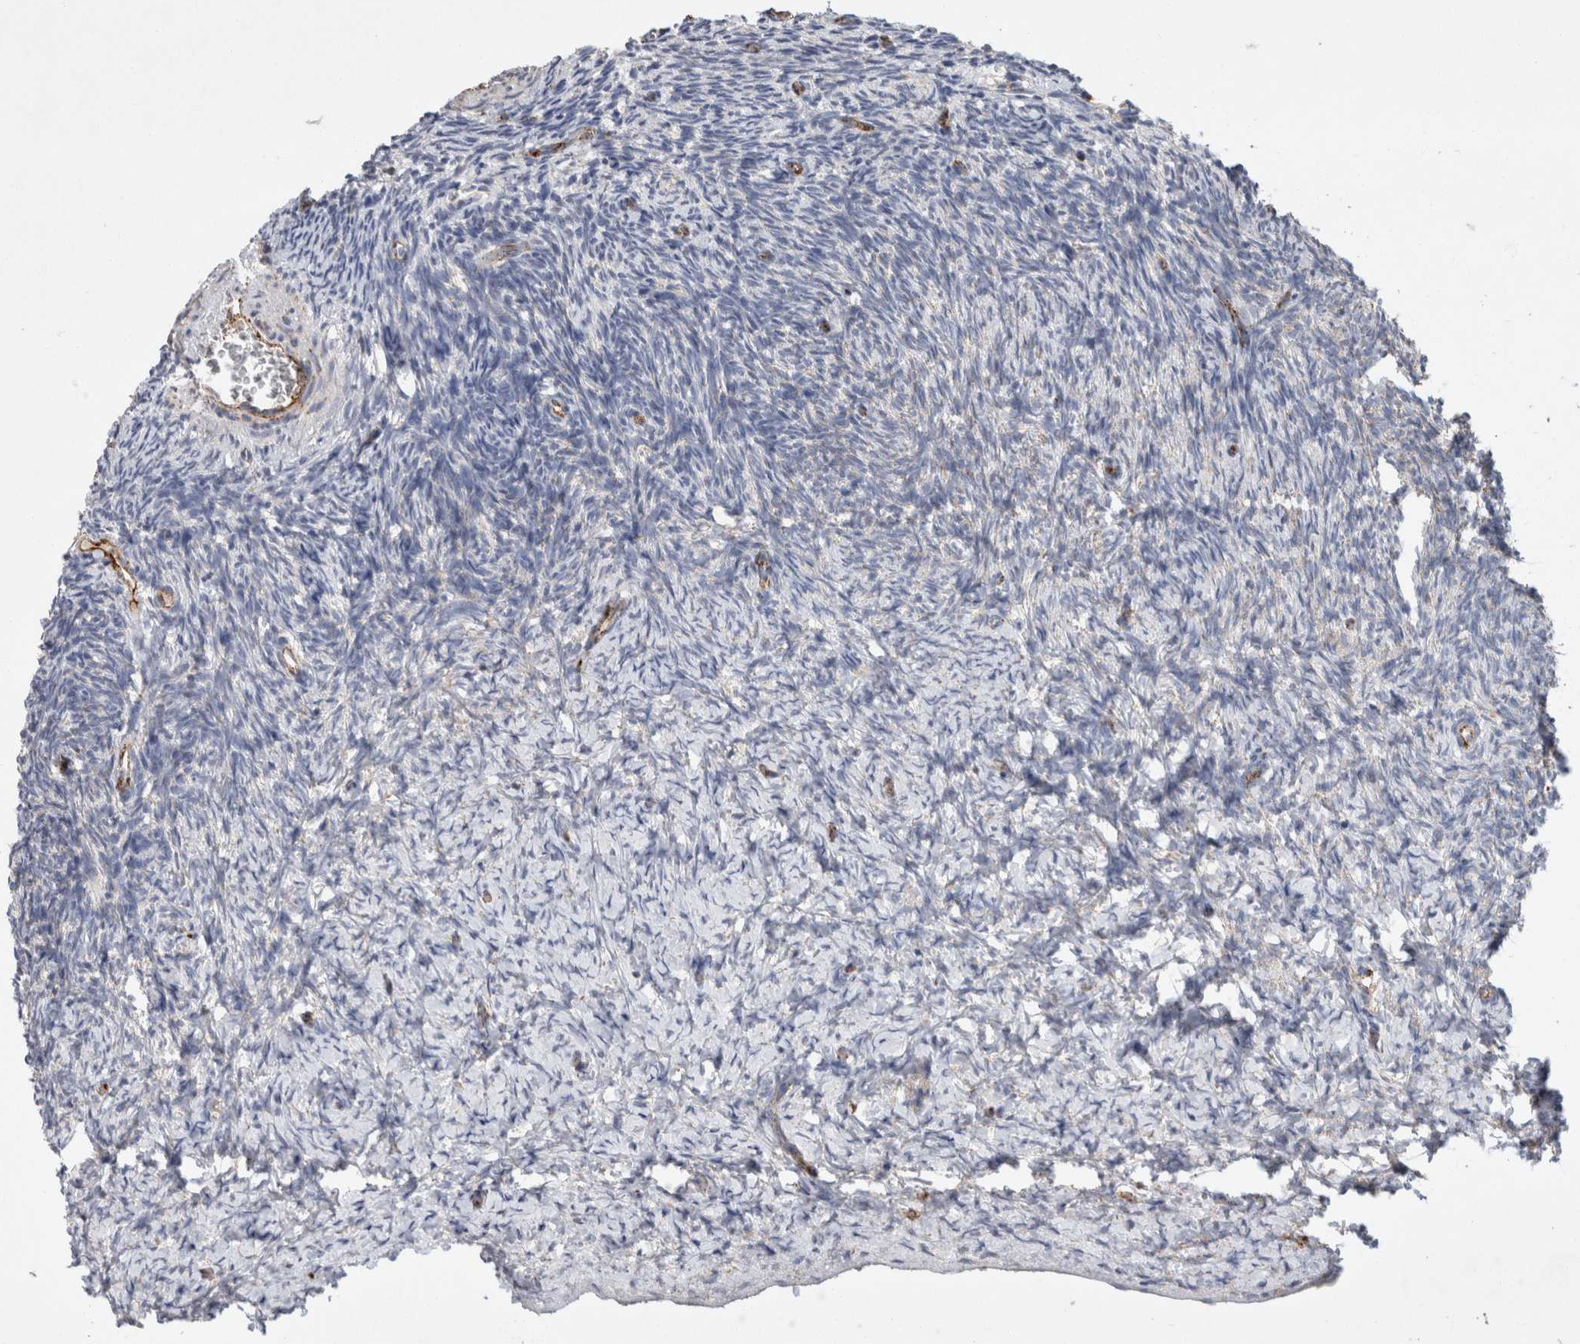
{"staining": {"intensity": "negative", "quantity": "none", "location": "none"}, "tissue": "ovary", "cell_type": "Follicle cells", "image_type": "normal", "snomed": [{"axis": "morphology", "description": "Normal tissue, NOS"}, {"axis": "topography", "description": "Ovary"}], "caption": "The image displays no staining of follicle cells in normal ovary. (DAB (3,3'-diaminobenzidine) immunohistochemistry (IHC) visualized using brightfield microscopy, high magnification).", "gene": "IARS2", "patient": {"sex": "female", "age": 34}}